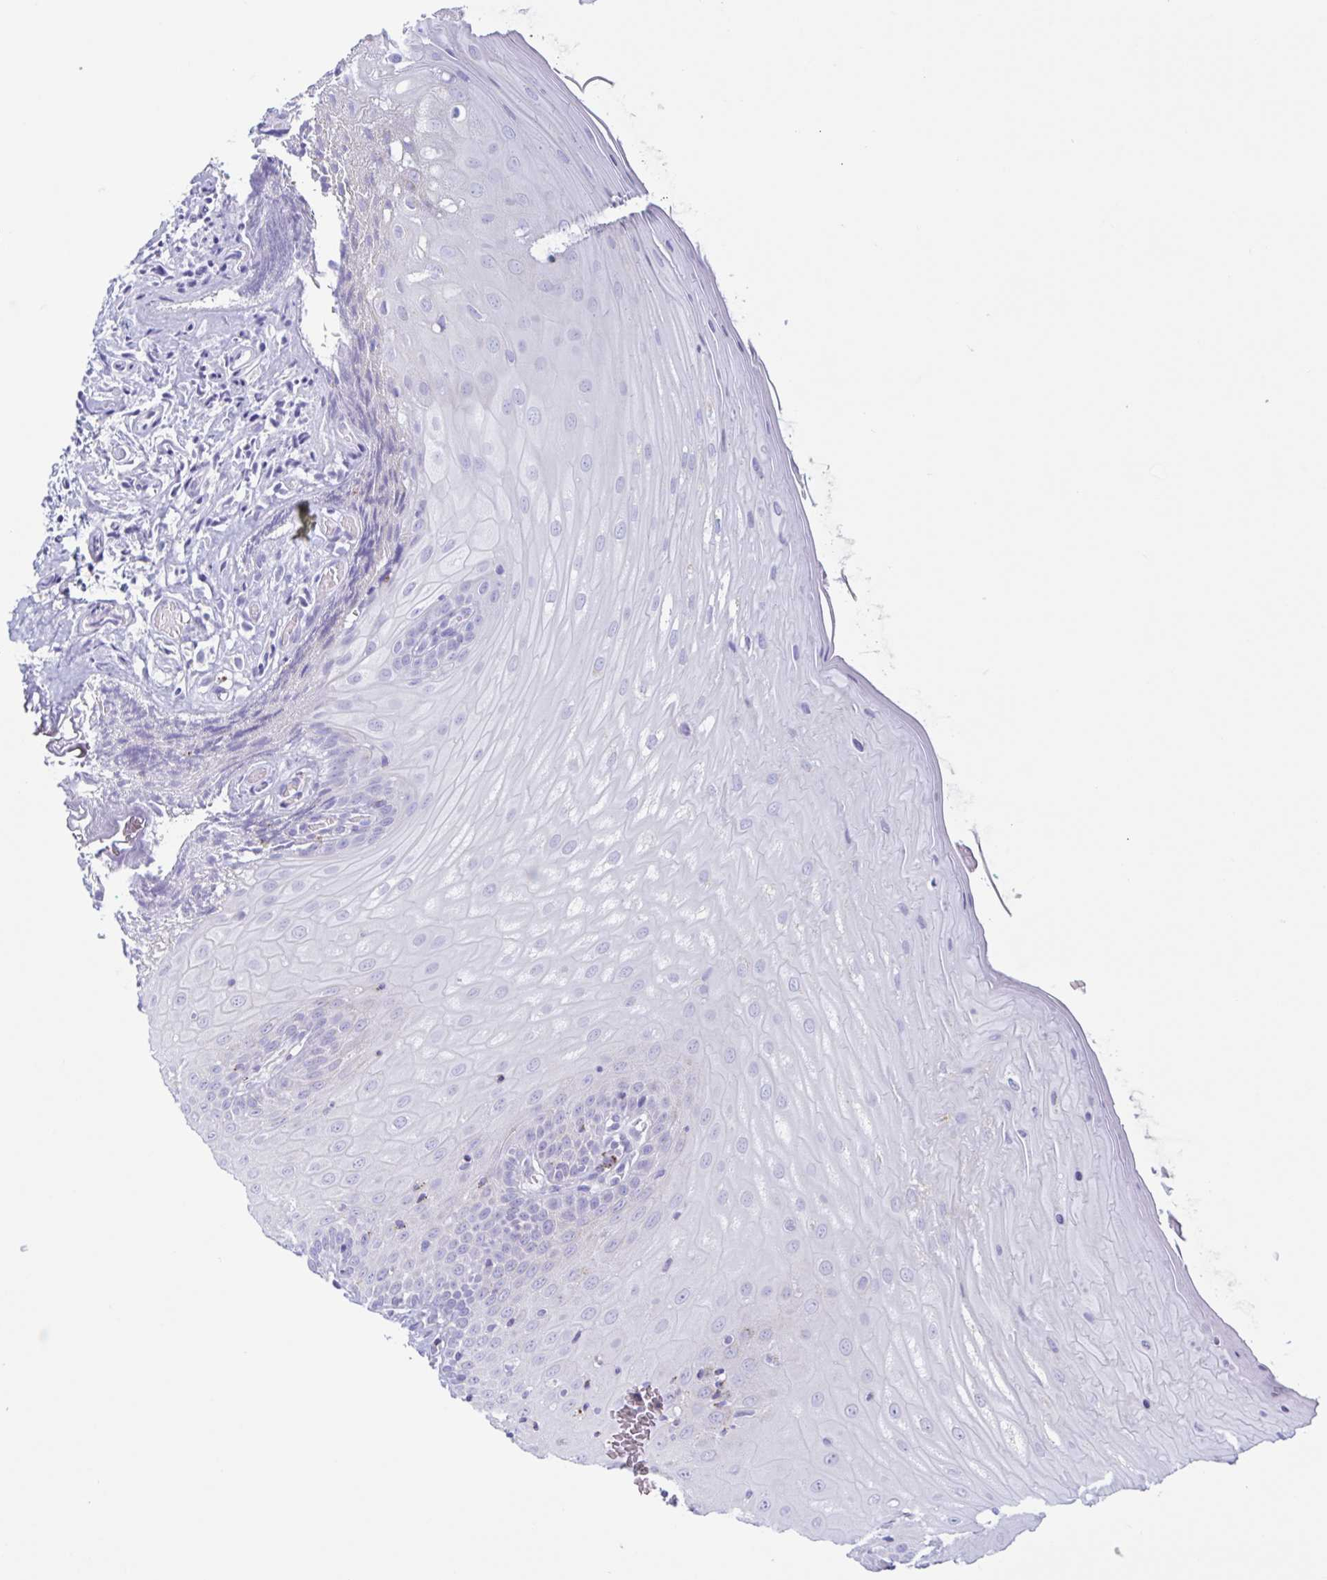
{"staining": {"intensity": "negative", "quantity": "none", "location": "none"}, "tissue": "oral mucosa", "cell_type": "Squamous epithelial cells", "image_type": "normal", "snomed": [{"axis": "morphology", "description": "Normal tissue, NOS"}, {"axis": "topography", "description": "Oral tissue"}, {"axis": "topography", "description": "Tounge, NOS"}, {"axis": "topography", "description": "Head-Neck"}], "caption": "A high-resolution photomicrograph shows immunohistochemistry (IHC) staining of benign oral mucosa, which exhibits no significant positivity in squamous epithelial cells. Nuclei are stained in blue.", "gene": "XCL1", "patient": {"sex": "female", "age": 84}}